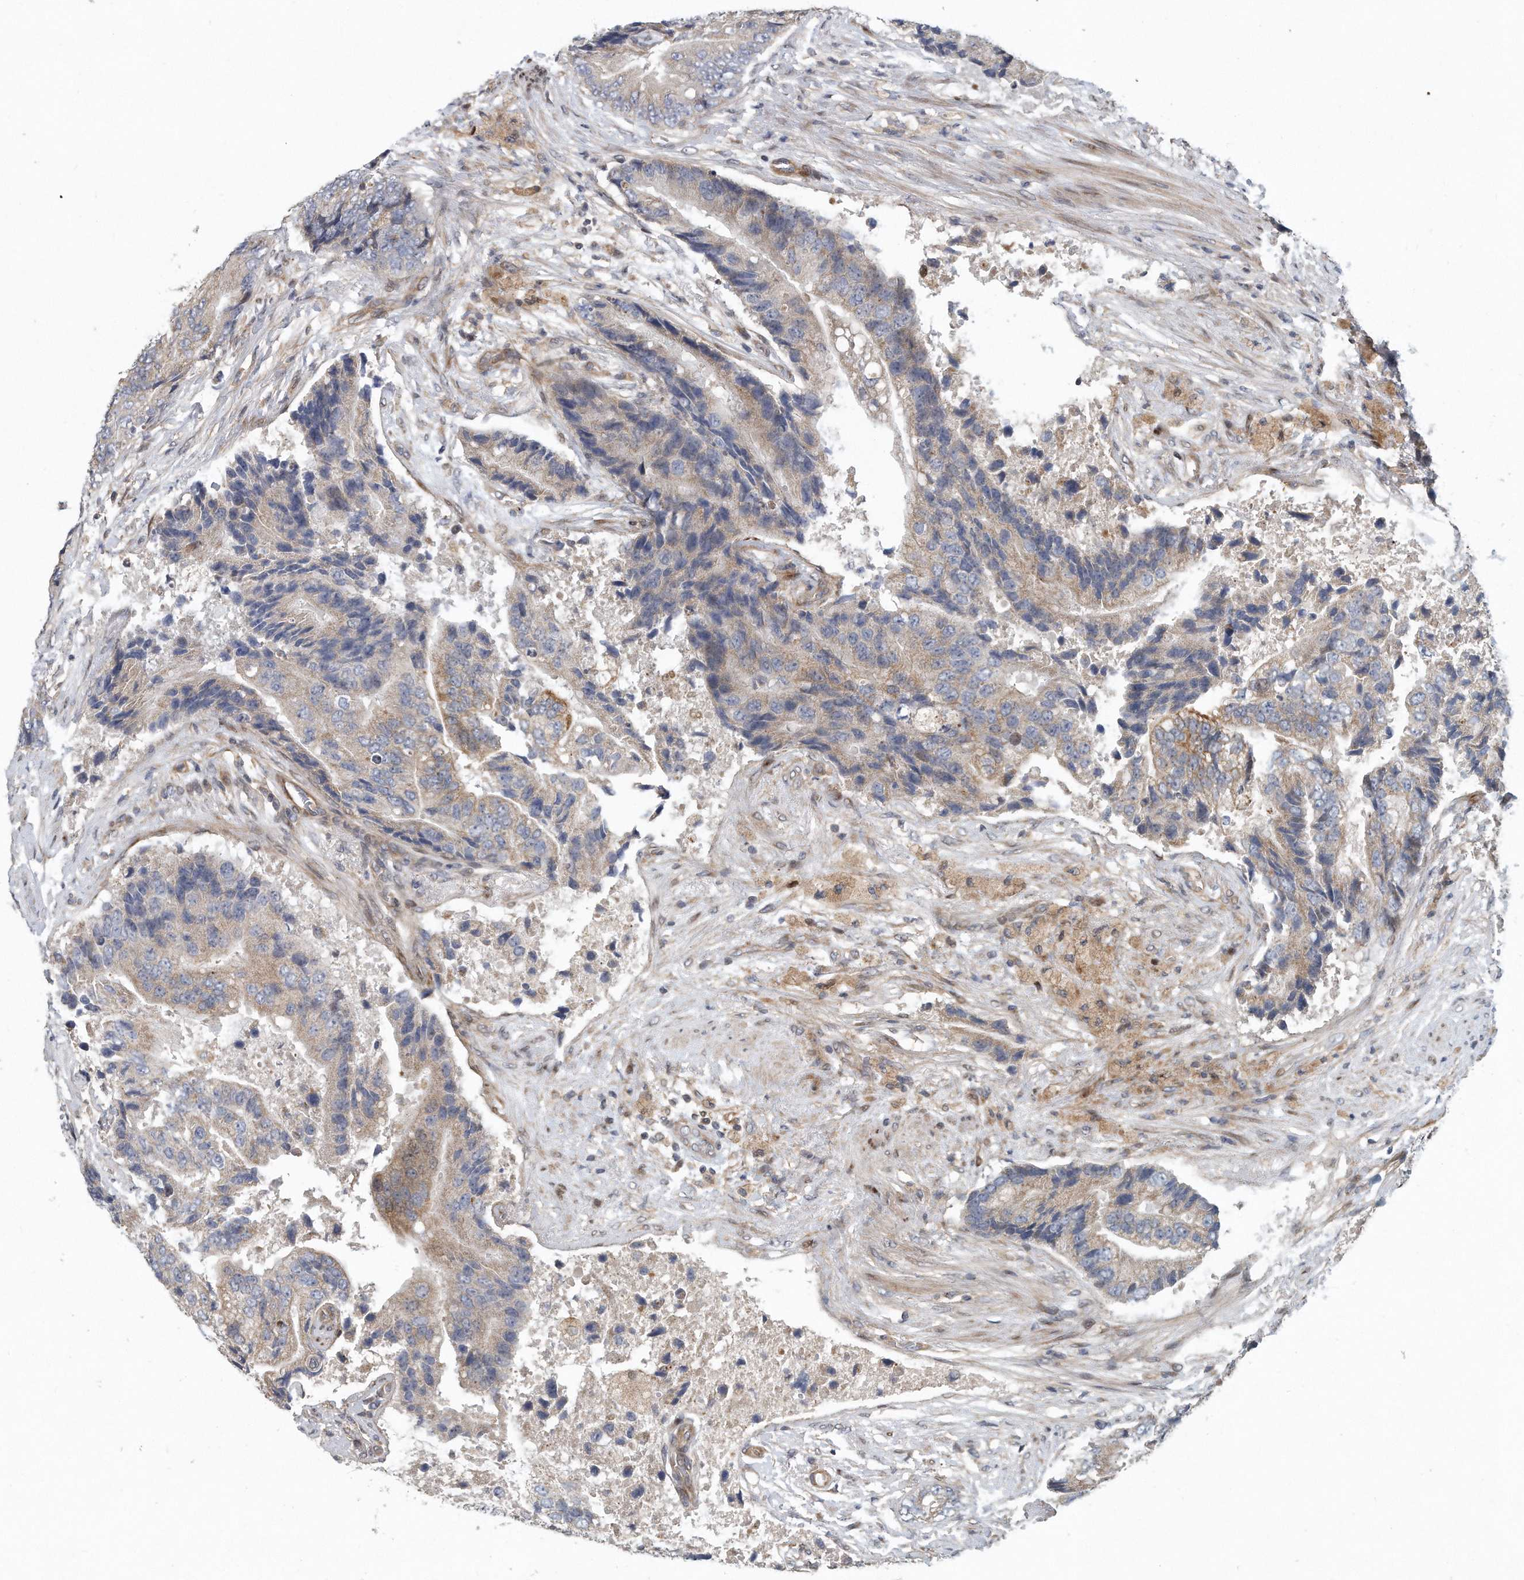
{"staining": {"intensity": "moderate", "quantity": "25%-75%", "location": "cytoplasmic/membranous"}, "tissue": "prostate cancer", "cell_type": "Tumor cells", "image_type": "cancer", "snomed": [{"axis": "morphology", "description": "Adenocarcinoma, High grade"}, {"axis": "topography", "description": "Prostate"}], "caption": "Prostate cancer stained for a protein (brown) exhibits moderate cytoplasmic/membranous positive expression in about 25%-75% of tumor cells.", "gene": "PCDH8", "patient": {"sex": "male", "age": 70}}